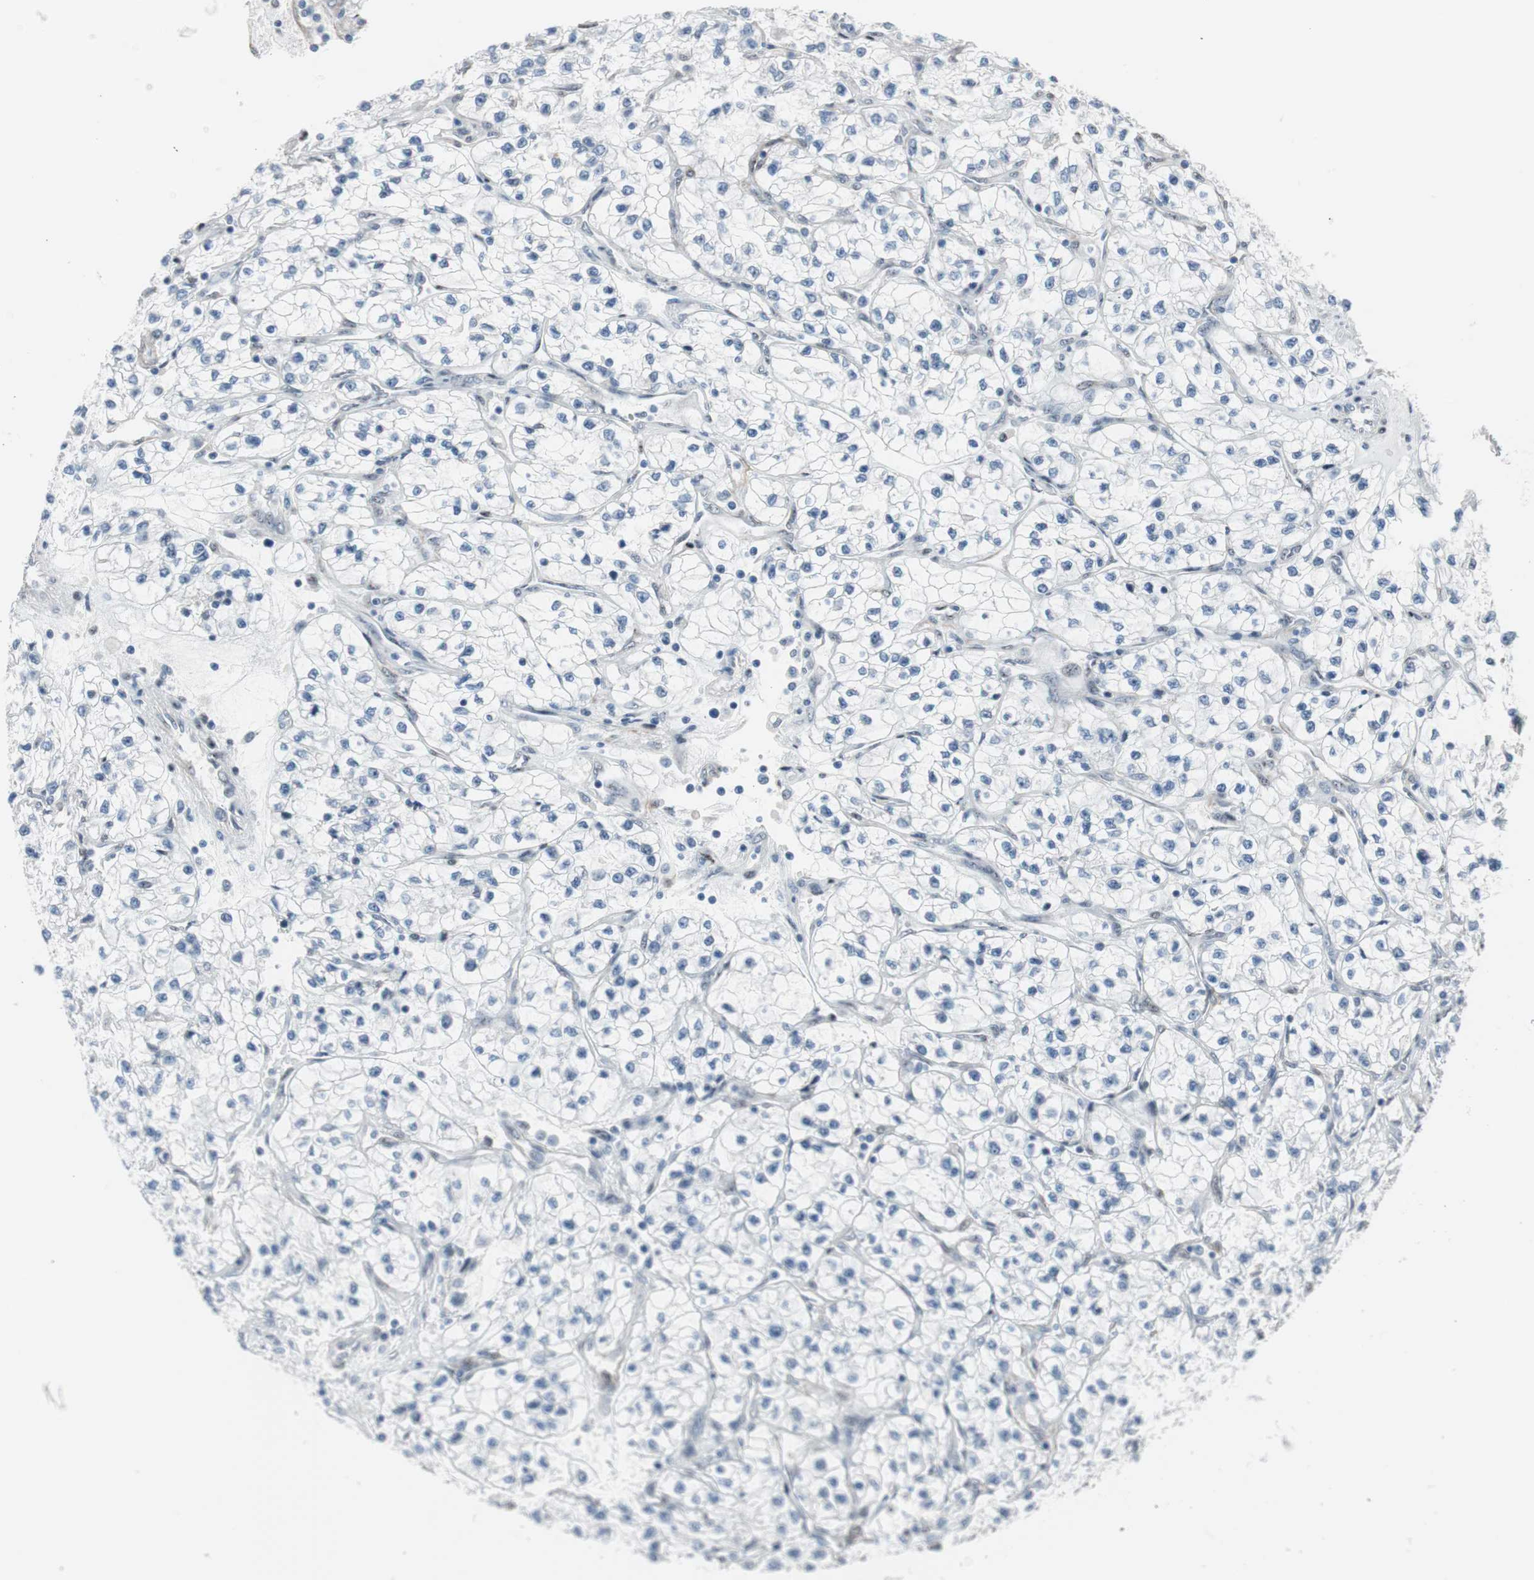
{"staining": {"intensity": "negative", "quantity": "none", "location": "none"}, "tissue": "renal cancer", "cell_type": "Tumor cells", "image_type": "cancer", "snomed": [{"axis": "morphology", "description": "Adenocarcinoma, NOS"}, {"axis": "topography", "description": "Kidney"}], "caption": "Tumor cells are negative for protein expression in human renal adenocarcinoma. Nuclei are stained in blue.", "gene": "PML", "patient": {"sex": "female", "age": 57}}